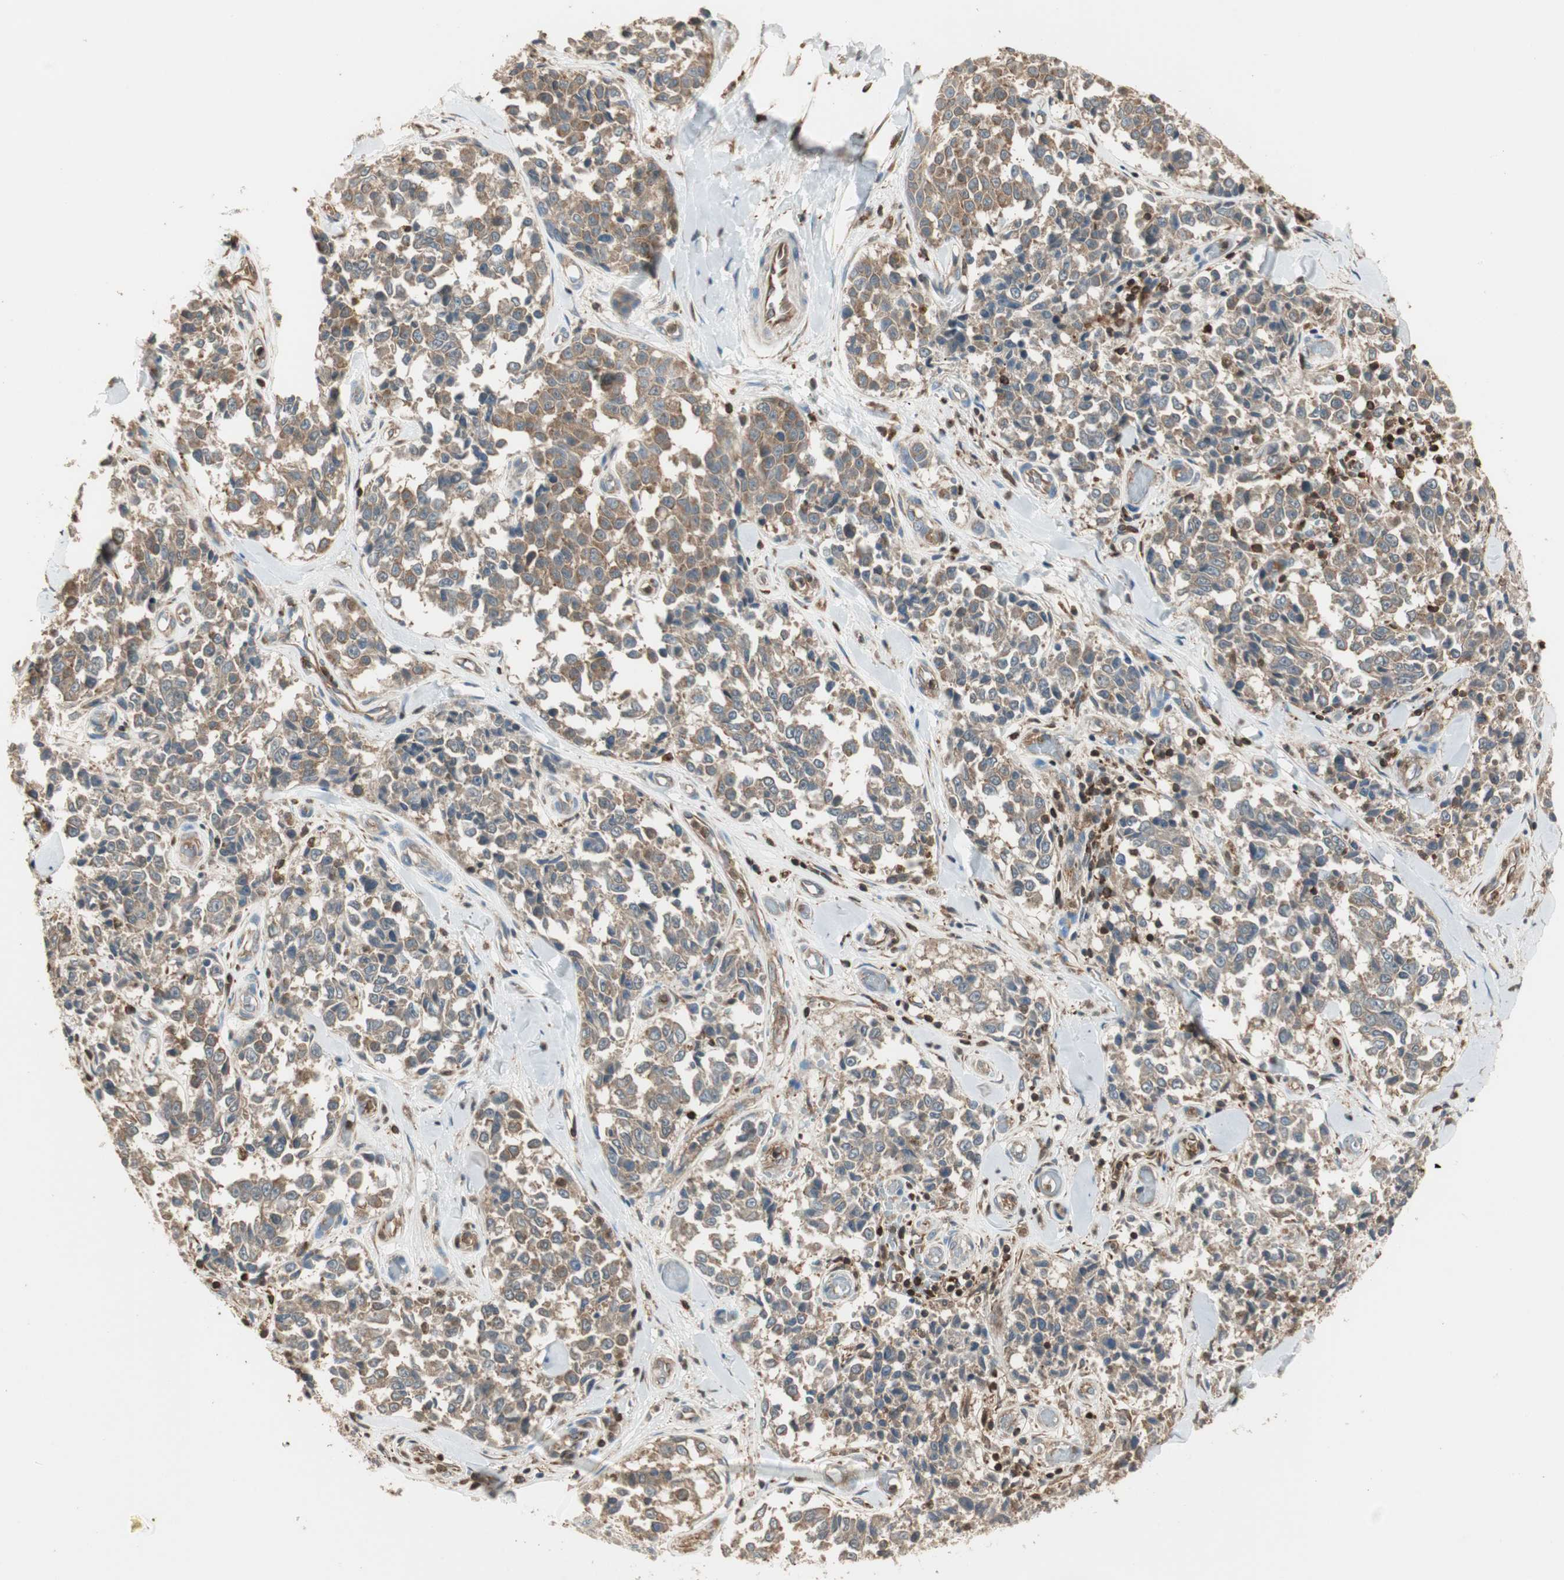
{"staining": {"intensity": "moderate", "quantity": "<25%", "location": "cytoplasmic/membranous"}, "tissue": "melanoma", "cell_type": "Tumor cells", "image_type": "cancer", "snomed": [{"axis": "morphology", "description": "Malignant melanoma, NOS"}, {"axis": "topography", "description": "Skin"}], "caption": "Immunohistochemical staining of human melanoma reveals low levels of moderate cytoplasmic/membranous expression in about <25% of tumor cells. The staining was performed using DAB (3,3'-diaminobenzidine) to visualize the protein expression in brown, while the nuclei were stained in blue with hematoxylin (Magnification: 20x).", "gene": "CRLF3", "patient": {"sex": "female", "age": 64}}